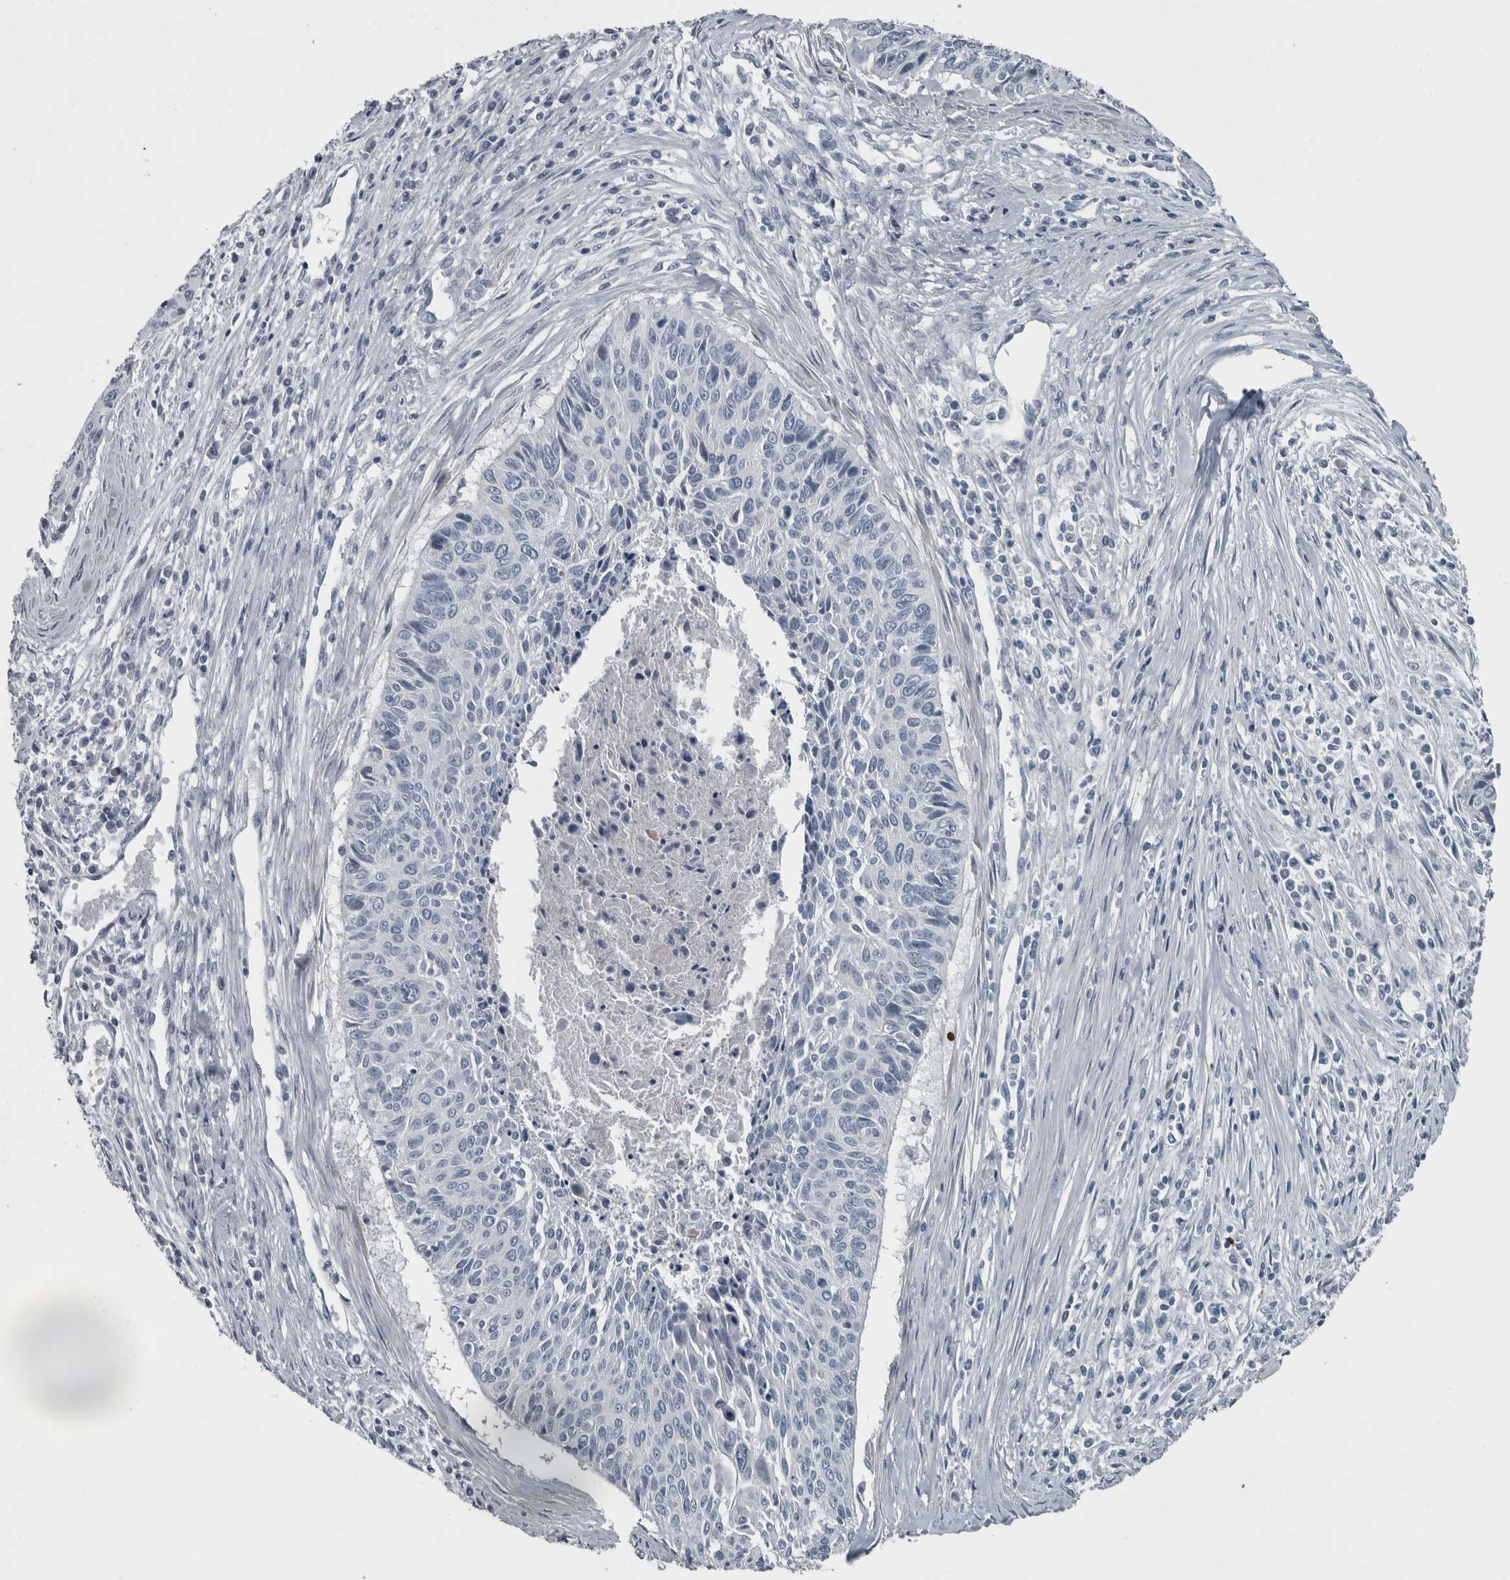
{"staining": {"intensity": "negative", "quantity": "none", "location": "none"}, "tissue": "cervical cancer", "cell_type": "Tumor cells", "image_type": "cancer", "snomed": [{"axis": "morphology", "description": "Squamous cell carcinoma, NOS"}, {"axis": "topography", "description": "Cervix"}], "caption": "The image demonstrates no staining of tumor cells in squamous cell carcinoma (cervical). (IHC, brightfield microscopy, high magnification).", "gene": "KRT20", "patient": {"sex": "female", "age": 55}}